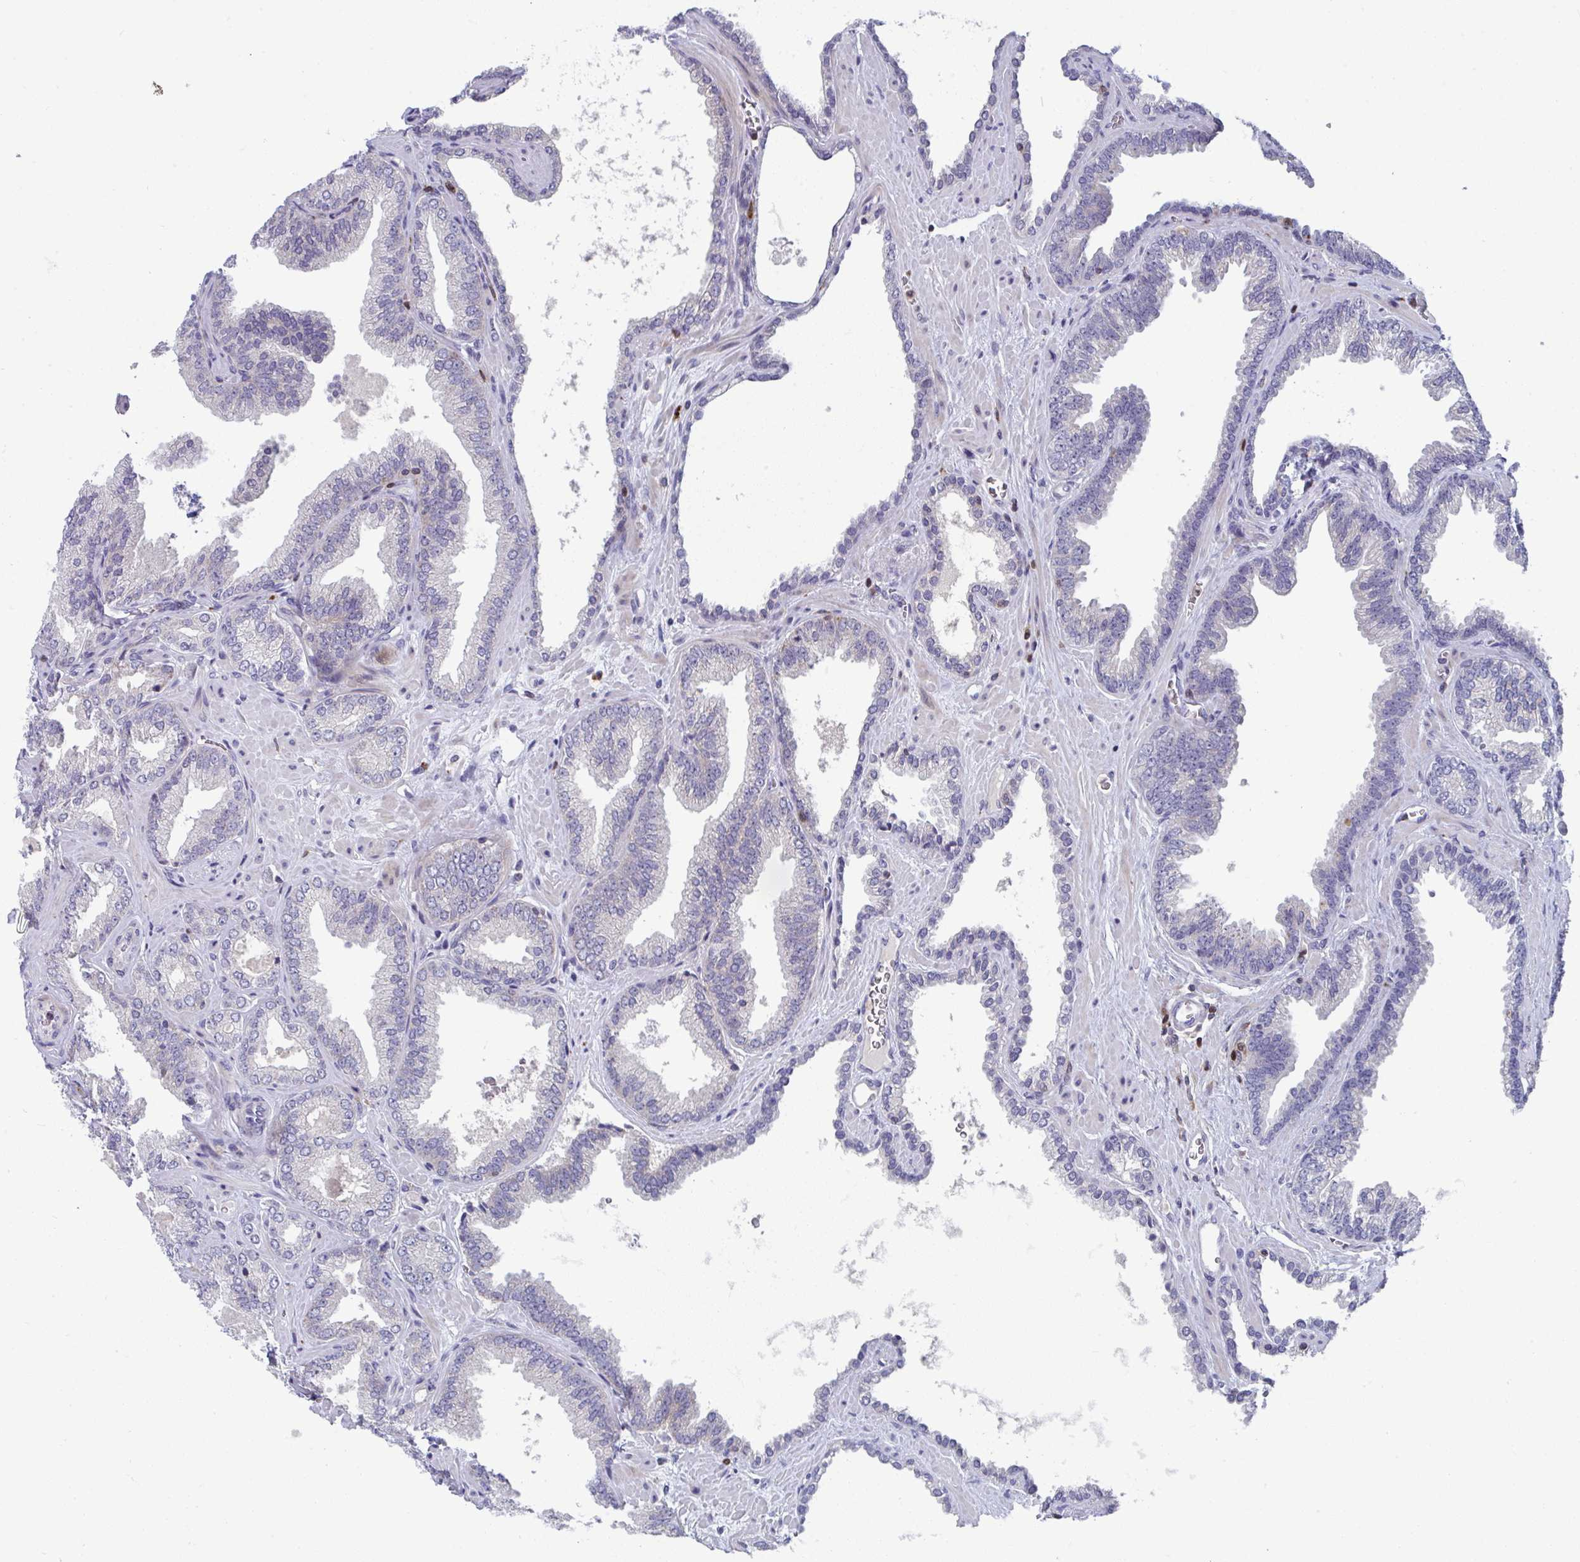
{"staining": {"intensity": "negative", "quantity": "none", "location": "none"}, "tissue": "prostate cancer", "cell_type": "Tumor cells", "image_type": "cancer", "snomed": [{"axis": "morphology", "description": "Adenocarcinoma, High grade"}, {"axis": "topography", "description": "Prostate"}], "caption": "Immunohistochemistry of human prostate cancer (high-grade adenocarcinoma) displays no positivity in tumor cells.", "gene": "AOC2", "patient": {"sex": "male", "age": 68}}